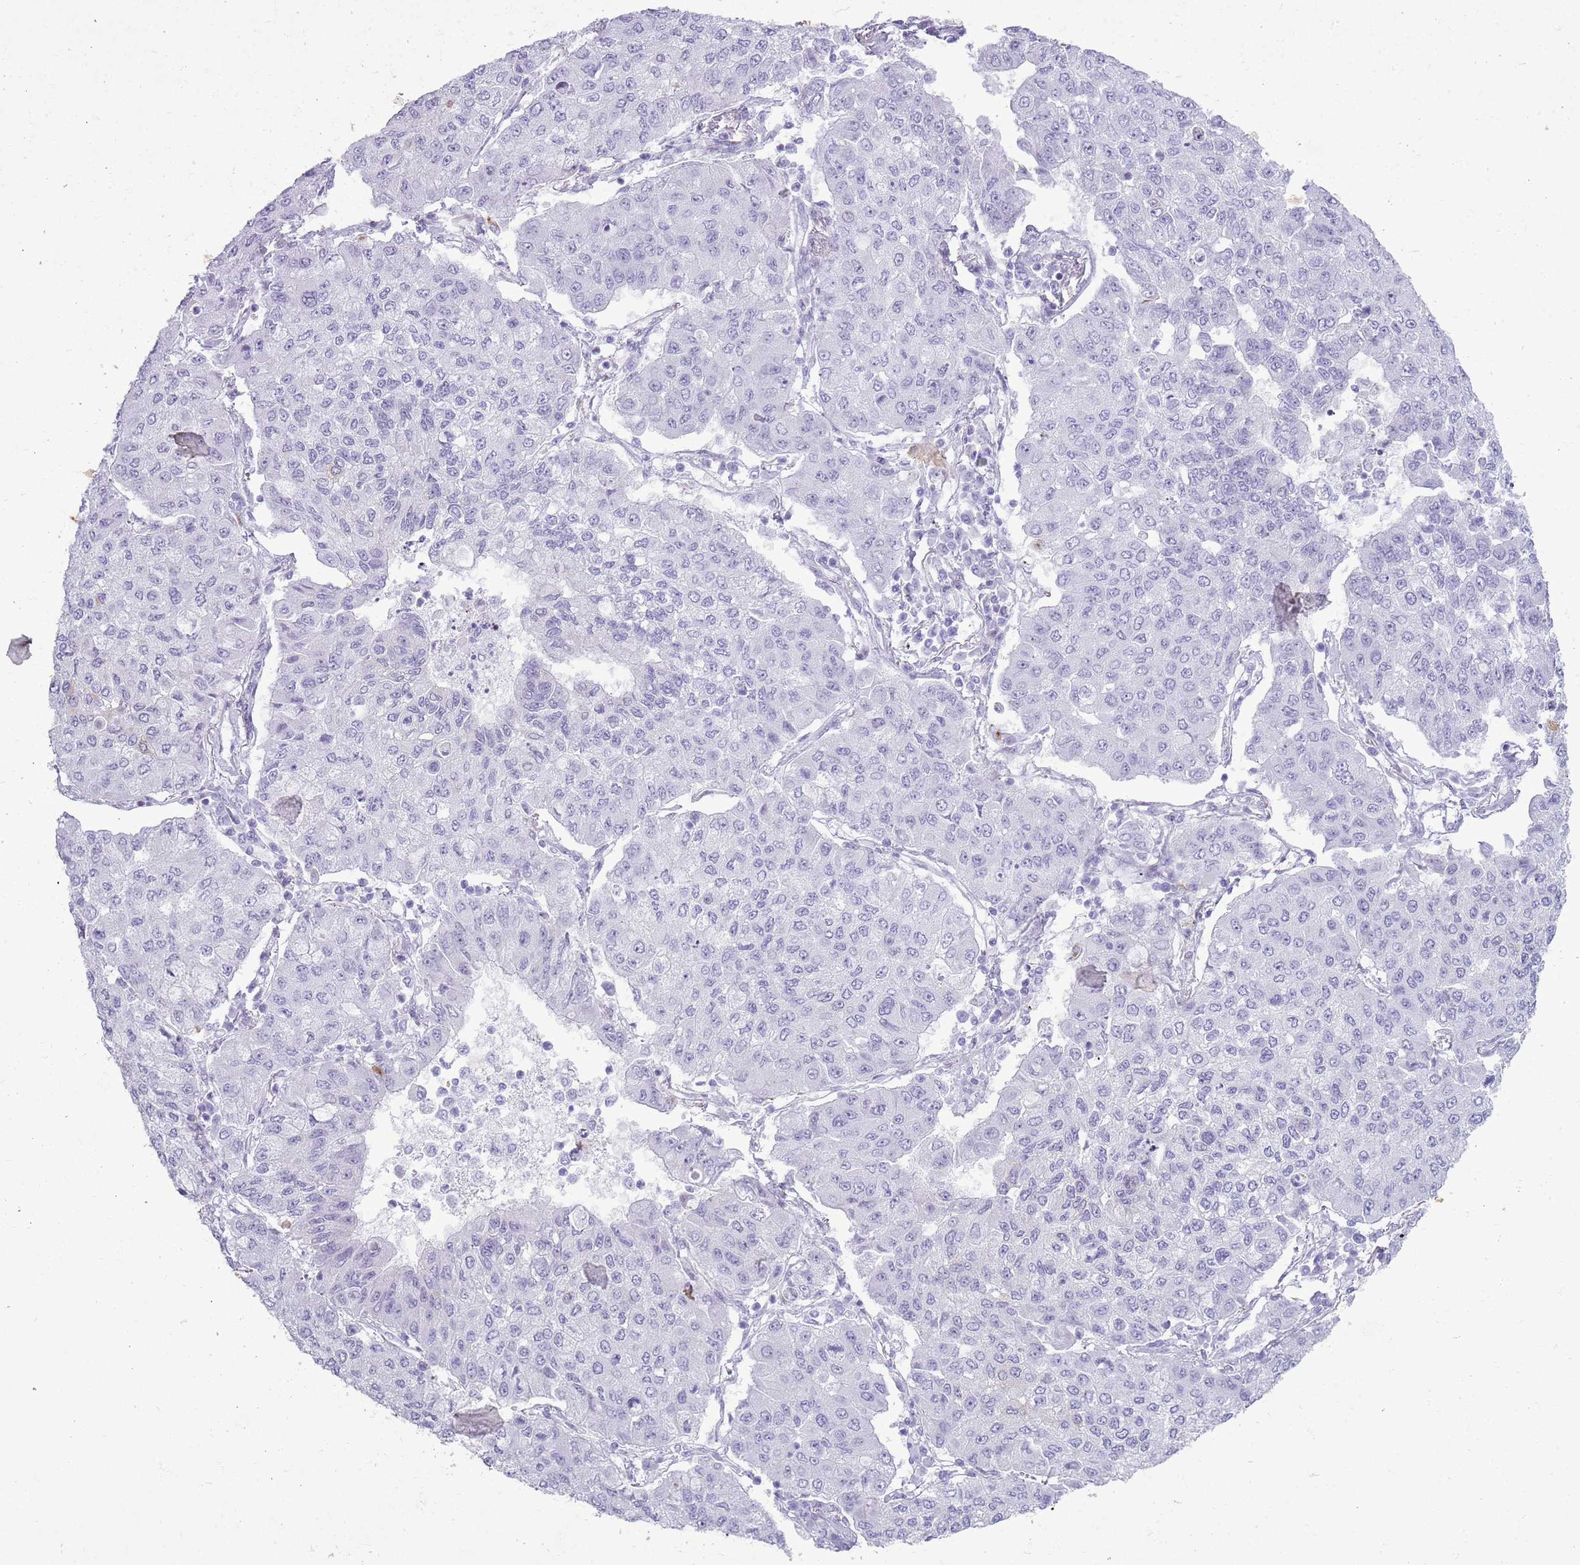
{"staining": {"intensity": "negative", "quantity": "none", "location": "none"}, "tissue": "lung cancer", "cell_type": "Tumor cells", "image_type": "cancer", "snomed": [{"axis": "morphology", "description": "Squamous cell carcinoma, NOS"}, {"axis": "topography", "description": "Lung"}], "caption": "This is an immunohistochemistry (IHC) image of human squamous cell carcinoma (lung). There is no positivity in tumor cells.", "gene": "ASIP", "patient": {"sex": "male", "age": 74}}